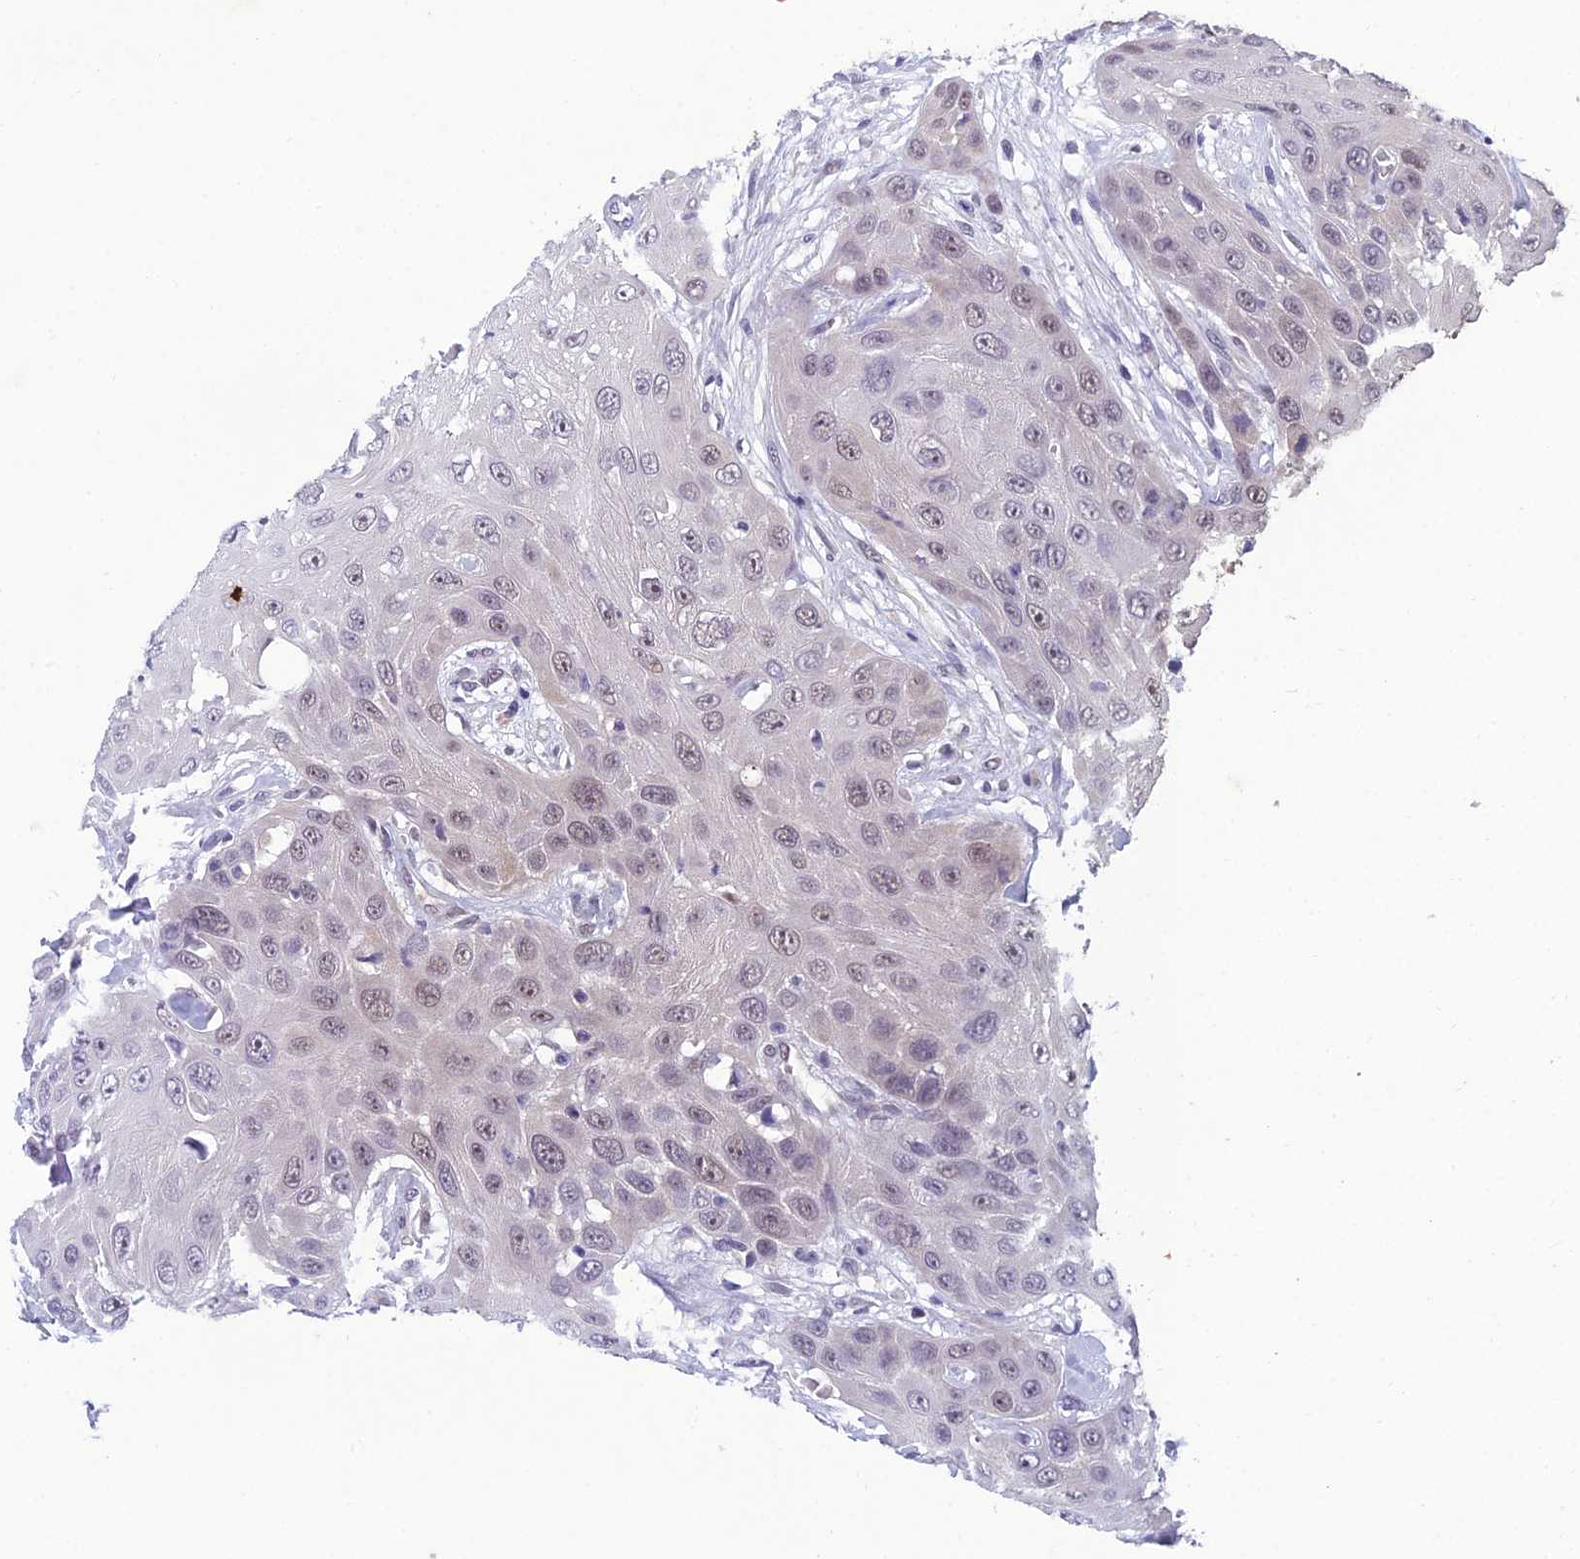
{"staining": {"intensity": "weak", "quantity": "25%-75%", "location": "nuclear"}, "tissue": "head and neck cancer", "cell_type": "Tumor cells", "image_type": "cancer", "snomed": [{"axis": "morphology", "description": "Squamous cell carcinoma, NOS"}, {"axis": "topography", "description": "Head-Neck"}], "caption": "A brown stain highlights weak nuclear expression of a protein in head and neck squamous cell carcinoma tumor cells.", "gene": "GRWD1", "patient": {"sex": "male", "age": 81}}